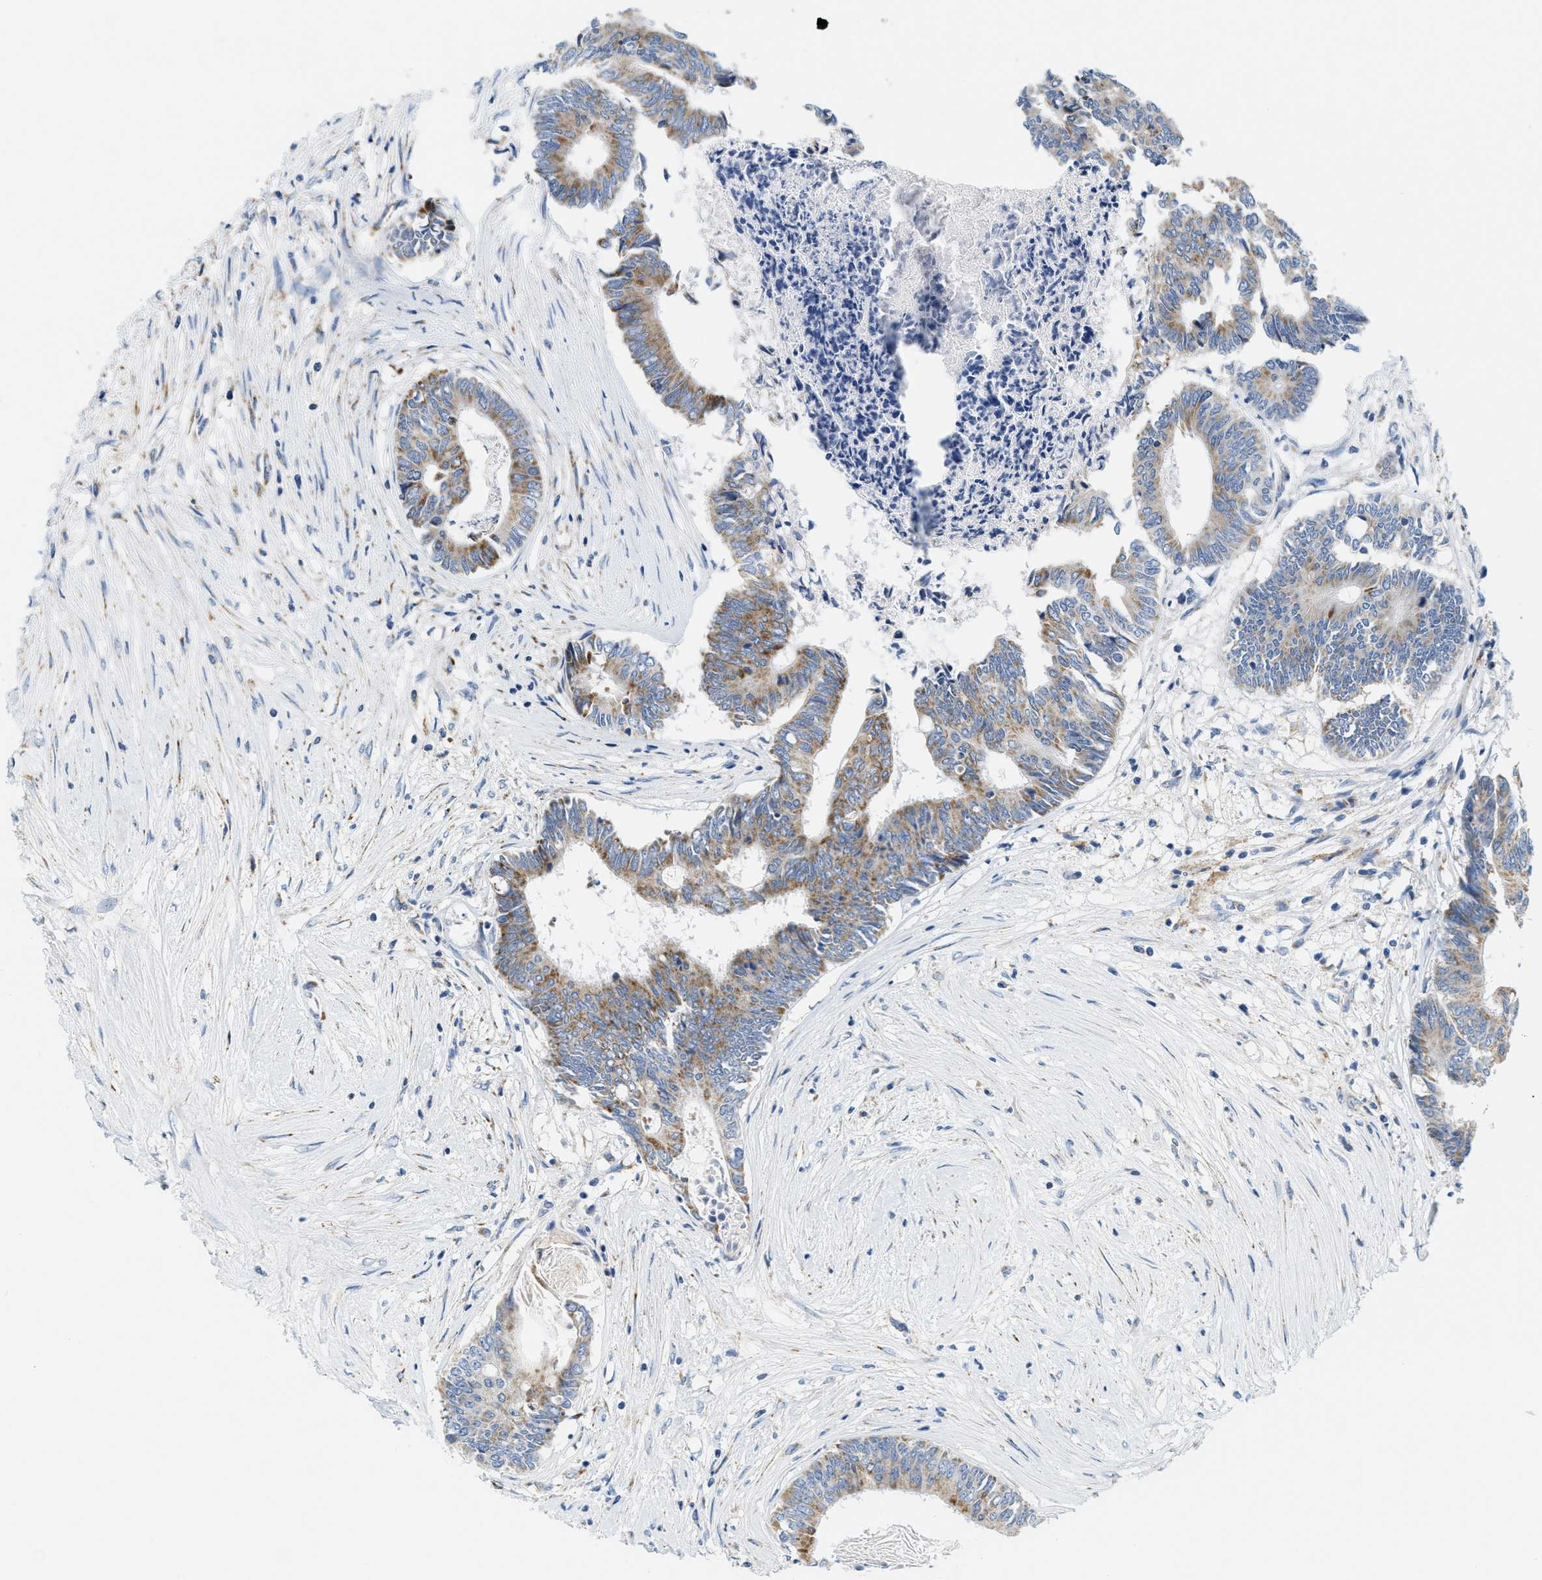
{"staining": {"intensity": "moderate", "quantity": ">75%", "location": "cytoplasmic/membranous"}, "tissue": "colorectal cancer", "cell_type": "Tumor cells", "image_type": "cancer", "snomed": [{"axis": "morphology", "description": "Adenocarcinoma, NOS"}, {"axis": "topography", "description": "Rectum"}], "caption": "Brown immunohistochemical staining in human adenocarcinoma (colorectal) exhibits moderate cytoplasmic/membranous positivity in about >75% of tumor cells.", "gene": "KCNJ5", "patient": {"sex": "male", "age": 63}}